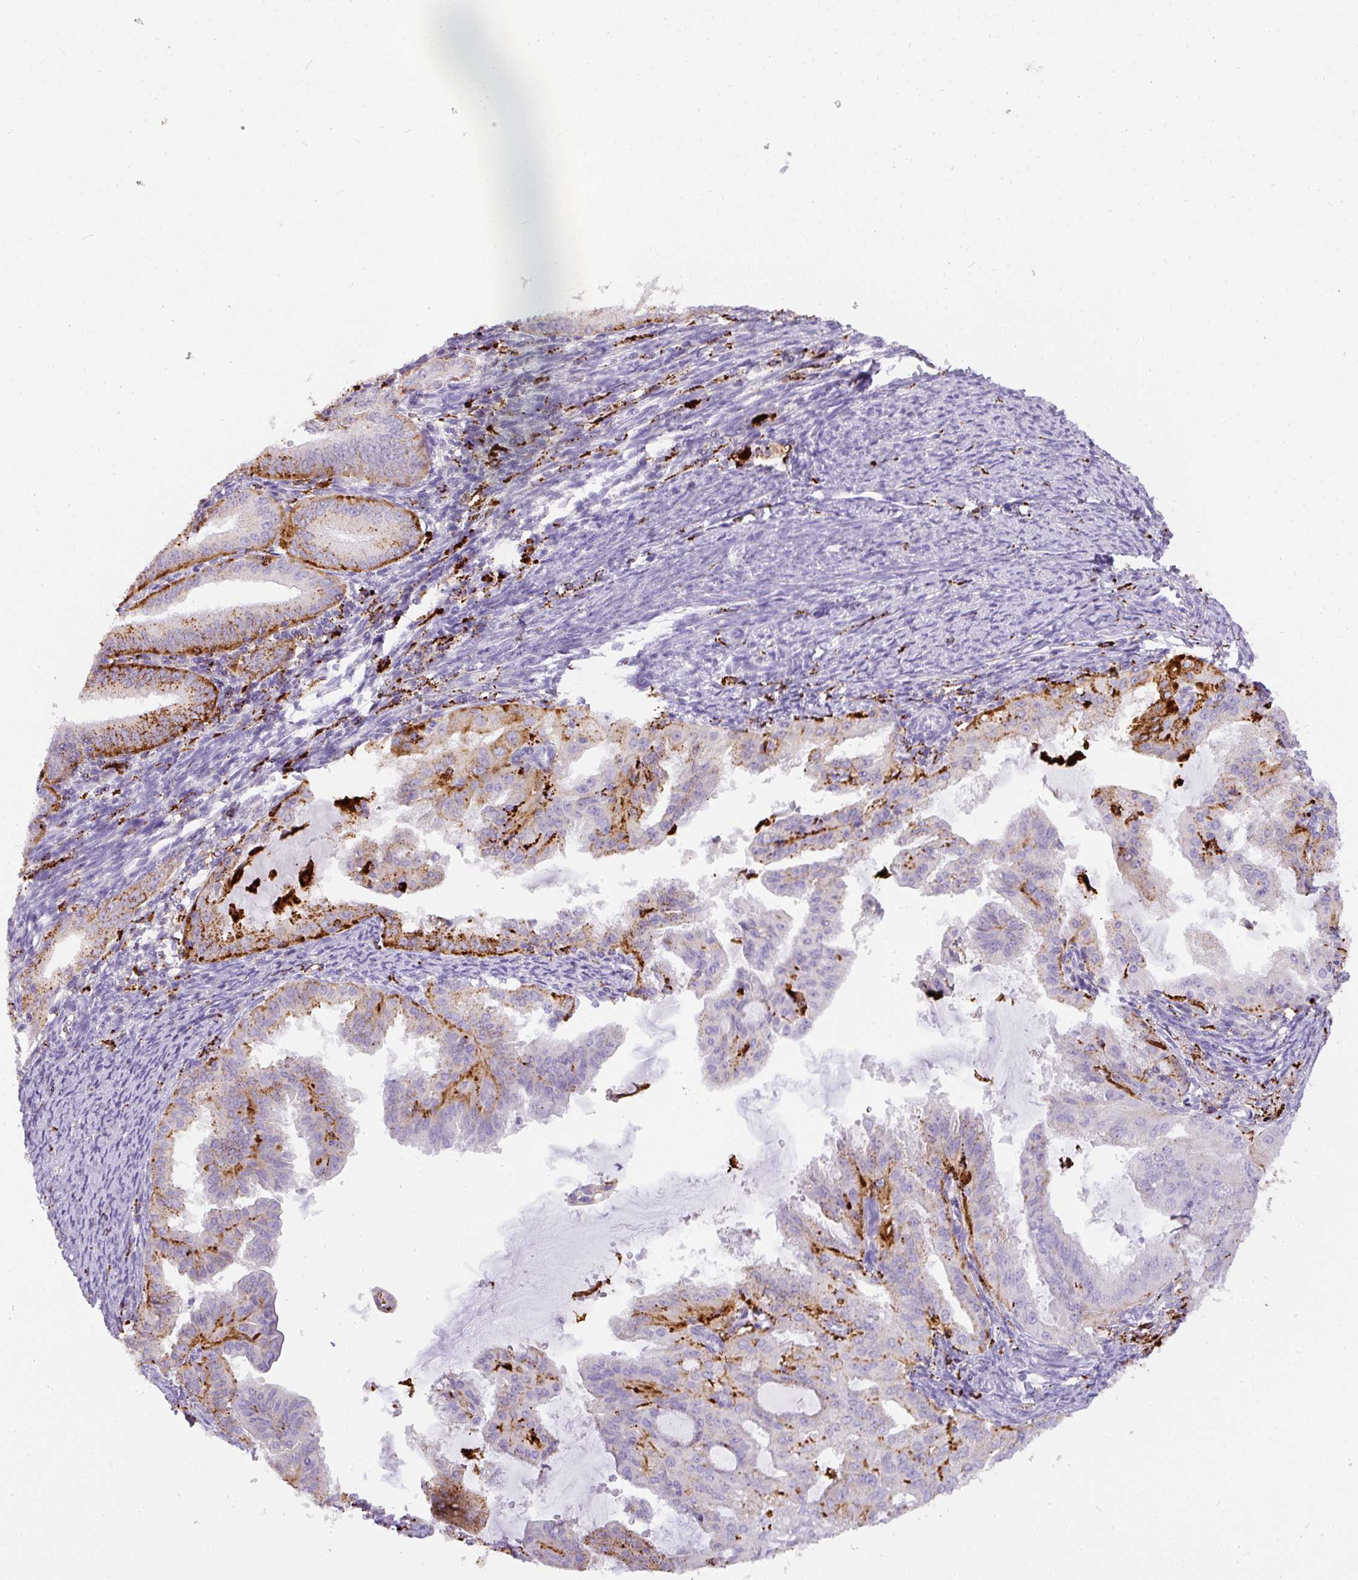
{"staining": {"intensity": "strong", "quantity": "<25%", "location": "cytoplasmic/membranous"}, "tissue": "endometrial cancer", "cell_type": "Tumor cells", "image_type": "cancer", "snomed": [{"axis": "morphology", "description": "Adenocarcinoma, NOS"}, {"axis": "topography", "description": "Endometrium"}], "caption": "Endometrial cancer stained with IHC displays strong cytoplasmic/membranous staining in approximately <25% of tumor cells.", "gene": "MMACHC", "patient": {"sex": "female", "age": 70}}